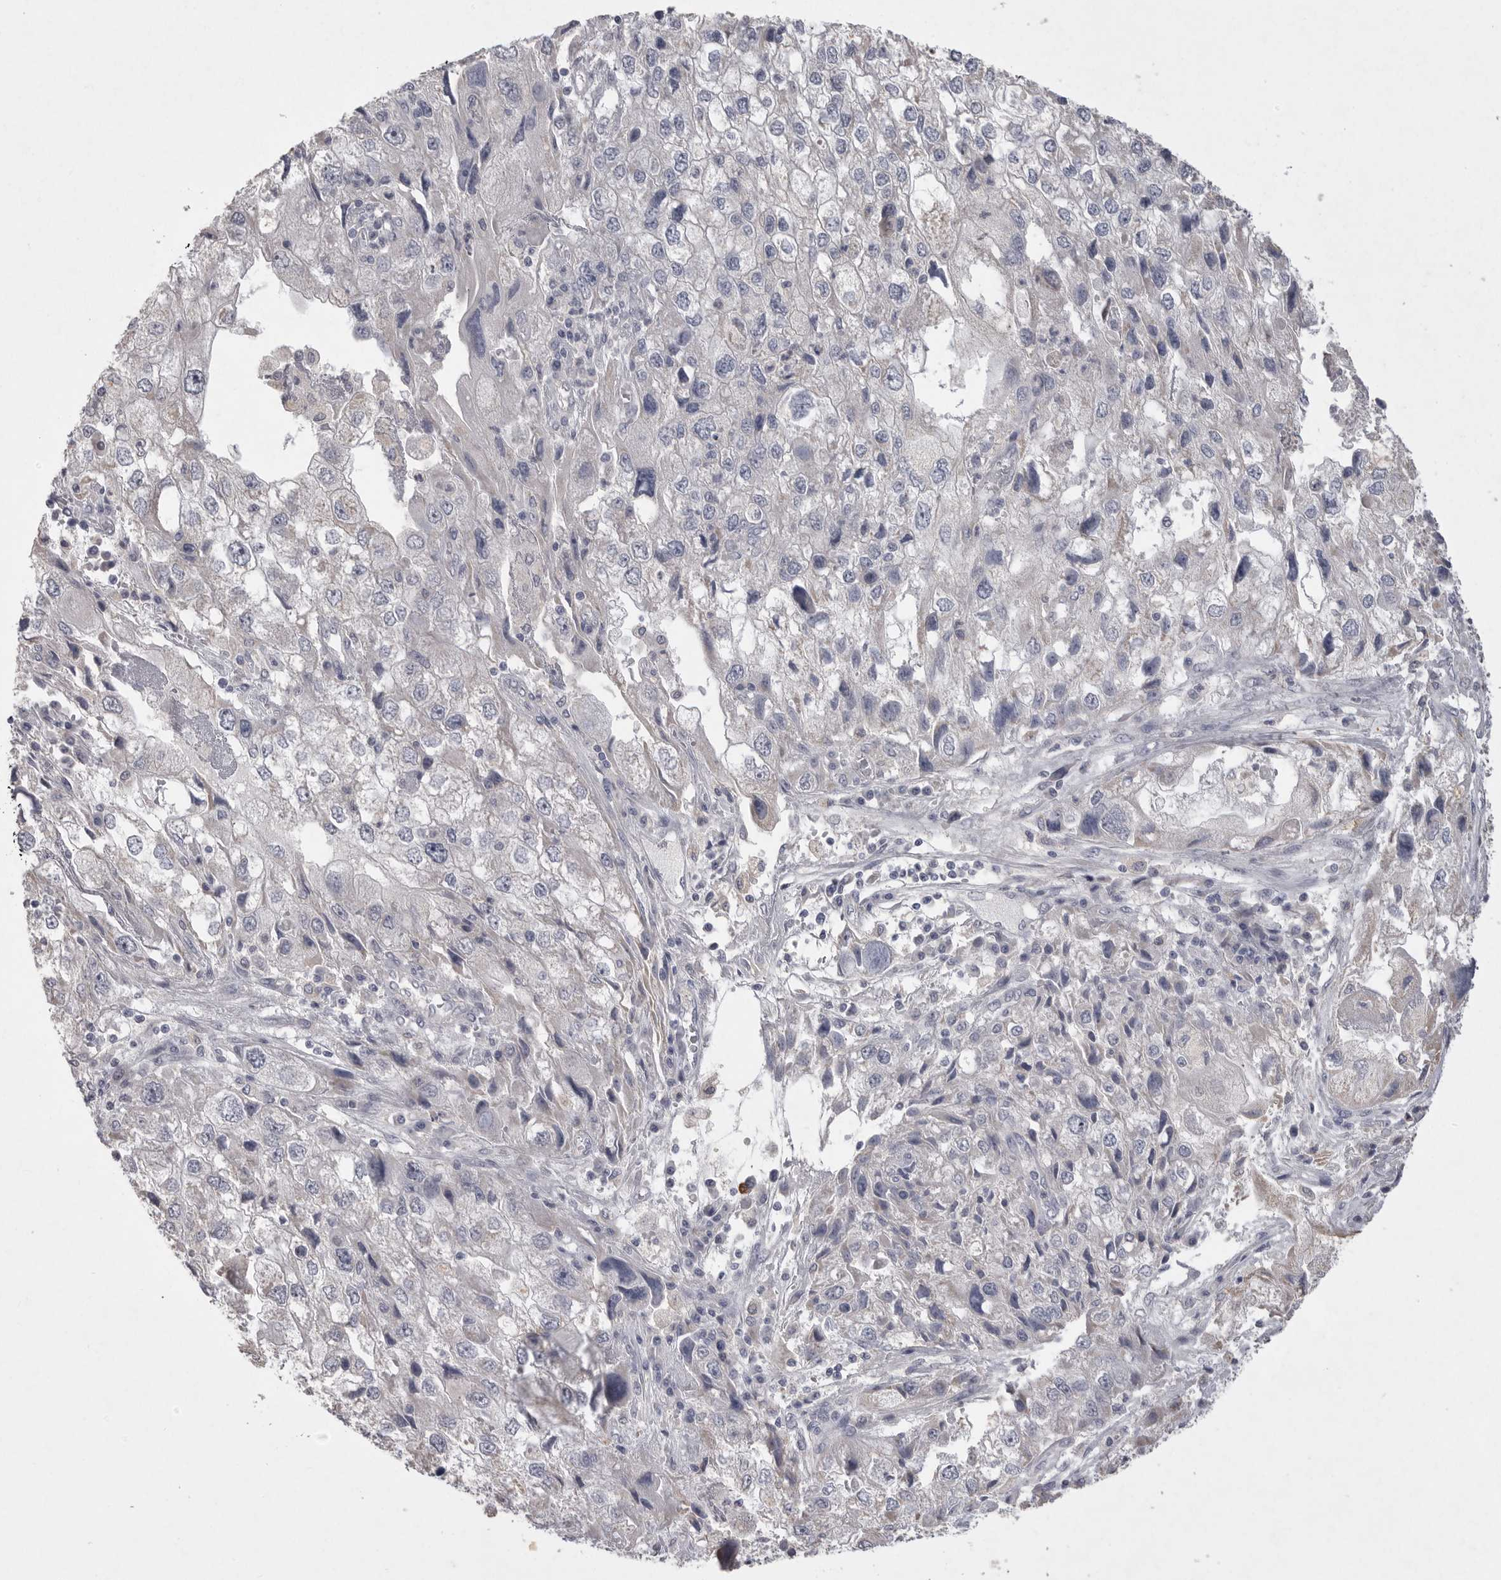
{"staining": {"intensity": "negative", "quantity": "none", "location": "none"}, "tissue": "endometrial cancer", "cell_type": "Tumor cells", "image_type": "cancer", "snomed": [{"axis": "morphology", "description": "Adenocarcinoma, NOS"}, {"axis": "topography", "description": "Endometrium"}], "caption": "This is an immunohistochemistry micrograph of human endometrial adenocarcinoma. There is no staining in tumor cells.", "gene": "VANGL2", "patient": {"sex": "female", "age": 49}}